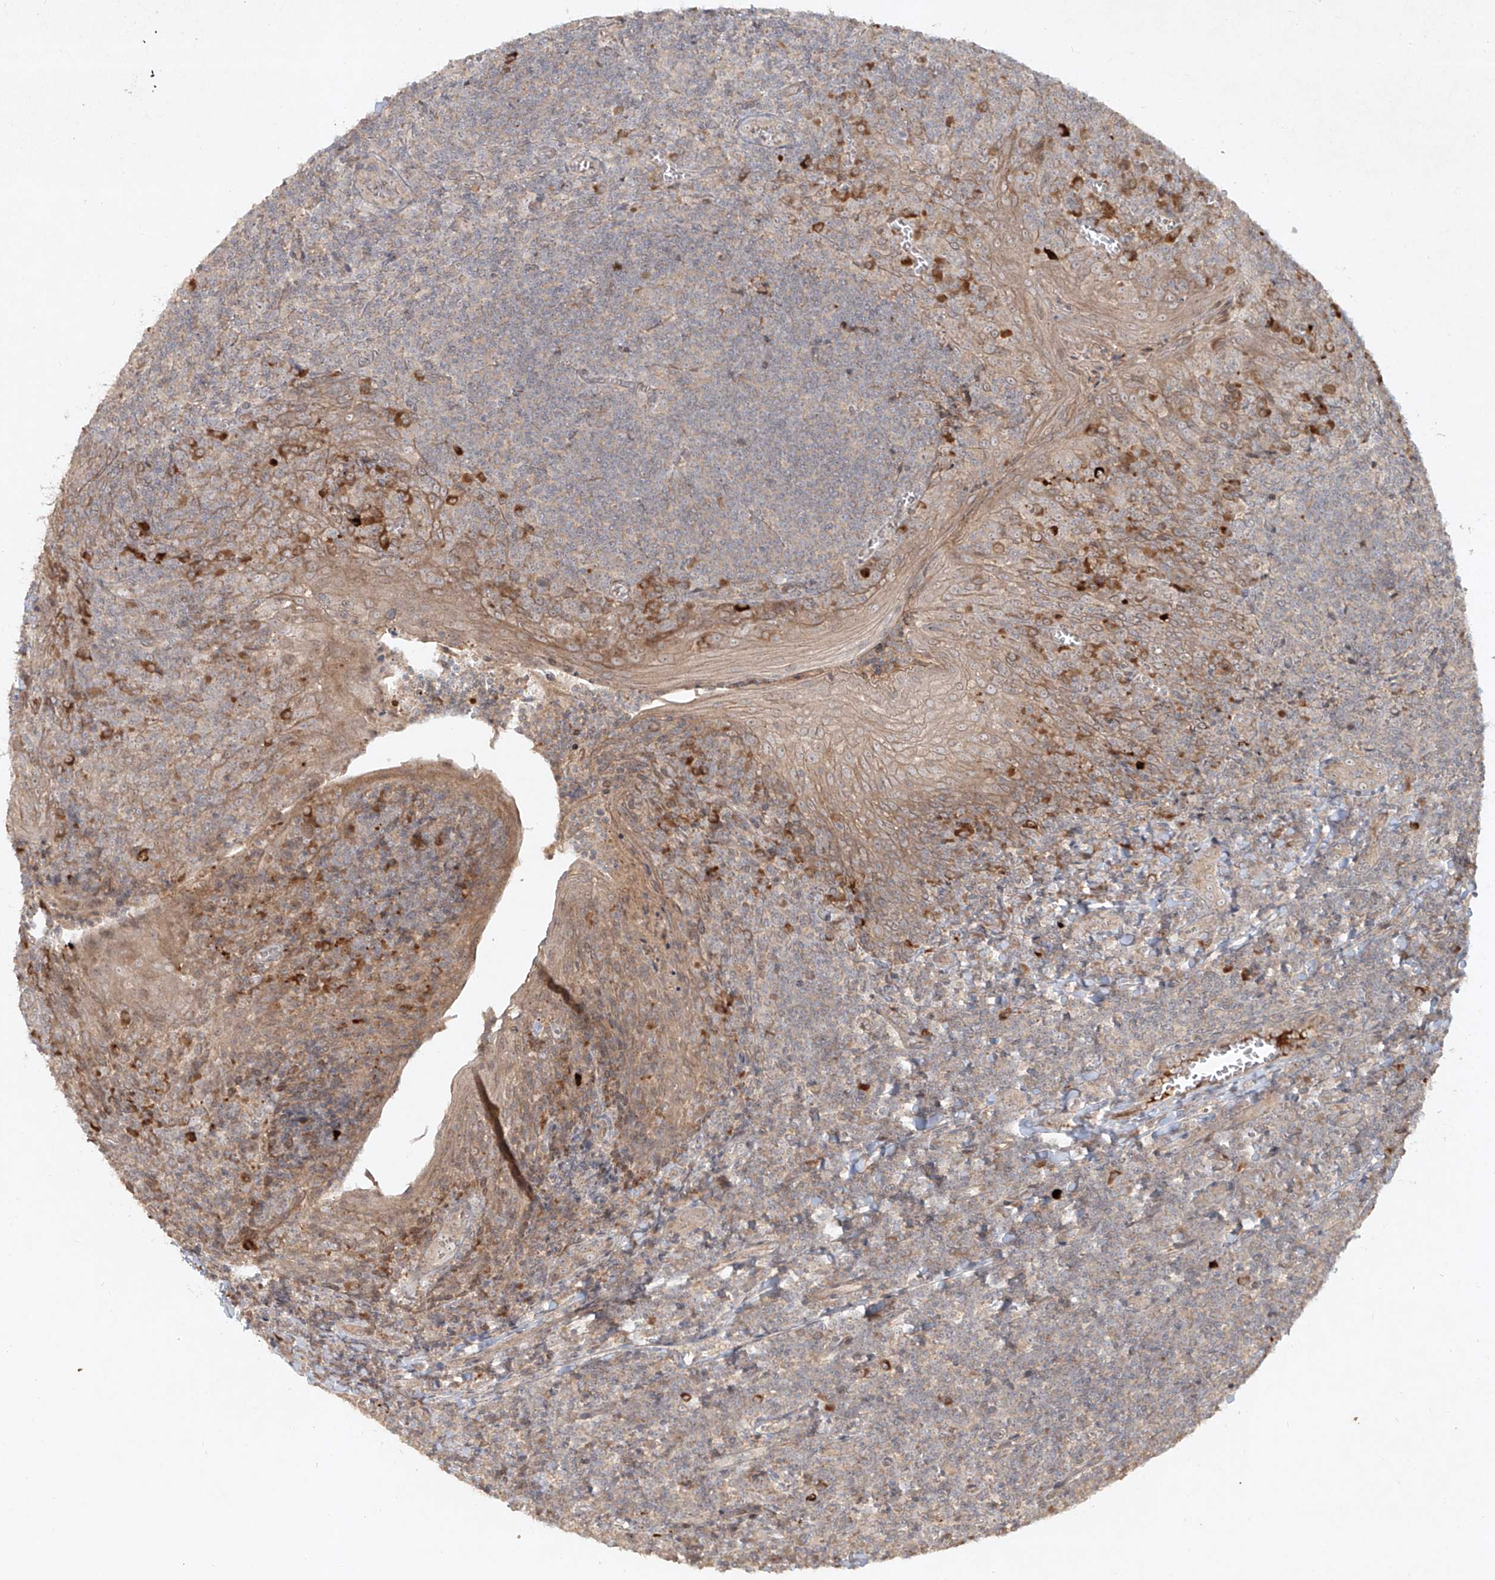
{"staining": {"intensity": "negative", "quantity": "none", "location": "none"}, "tissue": "tonsil", "cell_type": "Germinal center cells", "image_type": "normal", "snomed": [{"axis": "morphology", "description": "Normal tissue, NOS"}, {"axis": "topography", "description": "Tonsil"}], "caption": "Tonsil was stained to show a protein in brown. There is no significant staining in germinal center cells.", "gene": "CYYR1", "patient": {"sex": "male", "age": 27}}